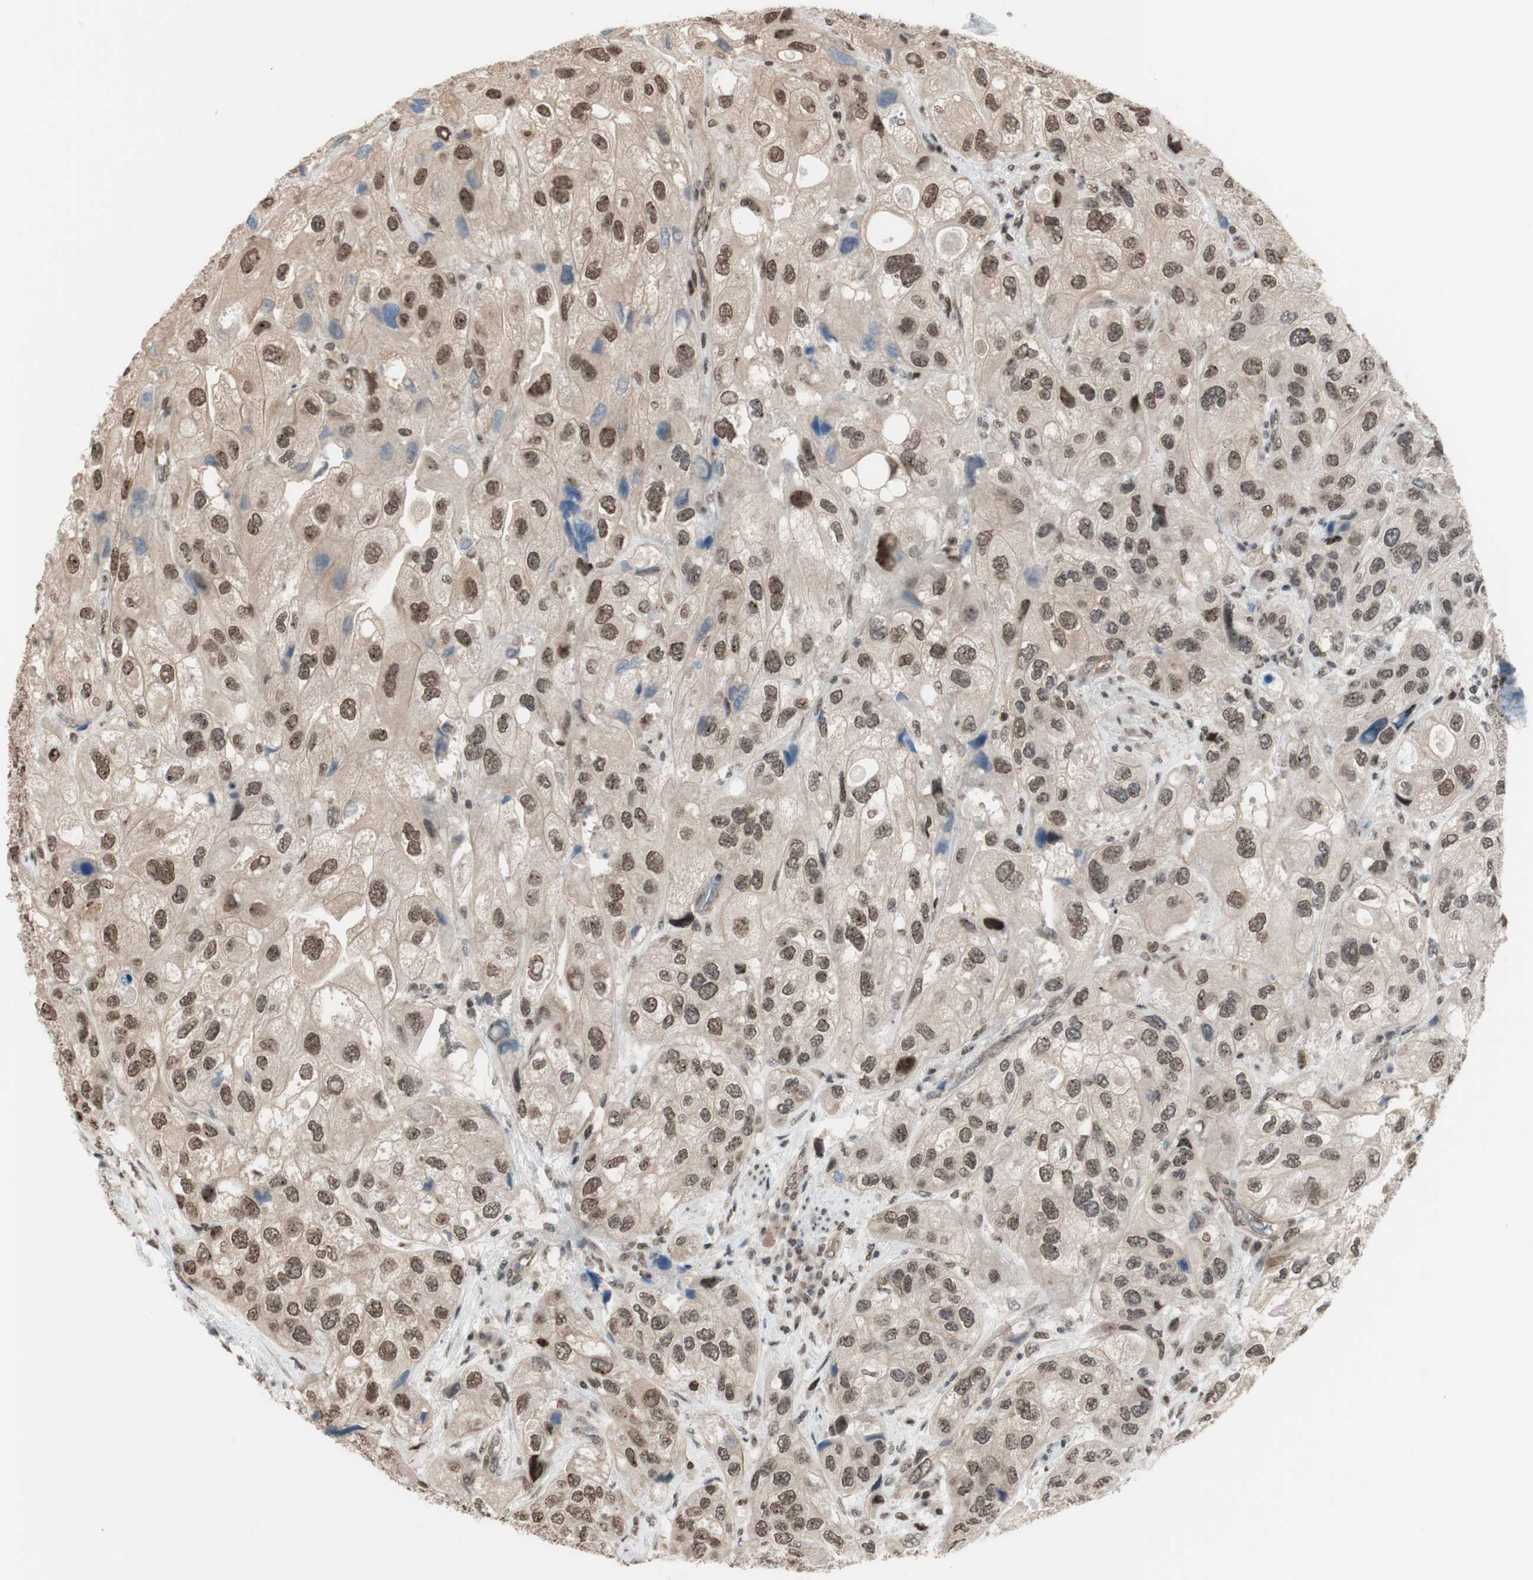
{"staining": {"intensity": "weak", "quantity": ">75%", "location": "nuclear"}, "tissue": "urothelial cancer", "cell_type": "Tumor cells", "image_type": "cancer", "snomed": [{"axis": "morphology", "description": "Urothelial carcinoma, High grade"}, {"axis": "topography", "description": "Urinary bladder"}], "caption": "Immunohistochemistry (IHC) (DAB (3,3'-diaminobenzidine)) staining of urothelial cancer shows weak nuclear protein positivity in approximately >75% of tumor cells.", "gene": "SUFU", "patient": {"sex": "female", "age": 64}}